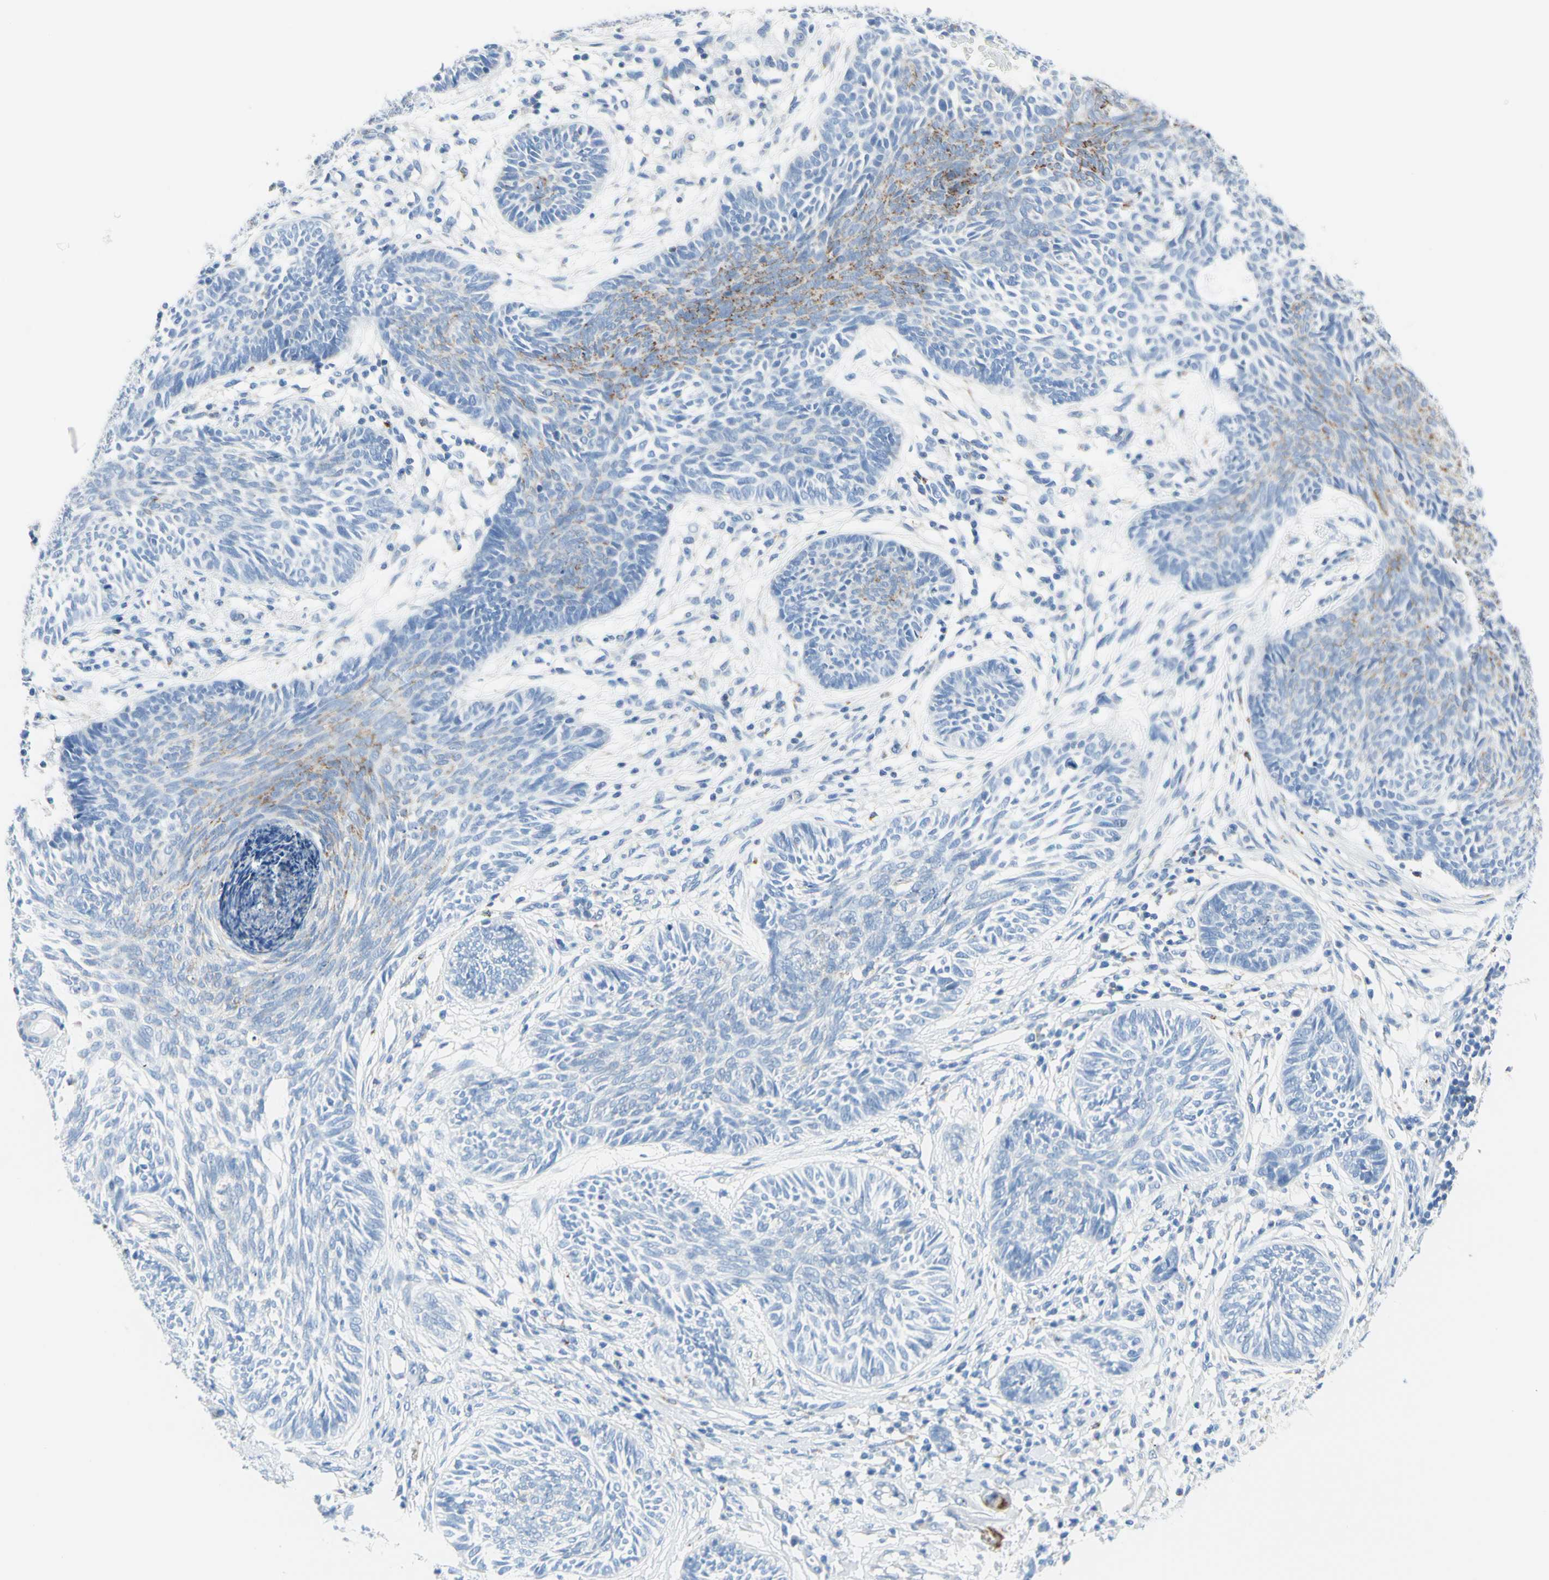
{"staining": {"intensity": "negative", "quantity": "none", "location": "none"}, "tissue": "skin cancer", "cell_type": "Tumor cells", "image_type": "cancer", "snomed": [{"axis": "morphology", "description": "Papilloma, NOS"}, {"axis": "morphology", "description": "Basal cell carcinoma"}, {"axis": "topography", "description": "Skin"}], "caption": "An IHC image of skin cancer is shown. There is no staining in tumor cells of skin cancer.", "gene": "CYSLTR1", "patient": {"sex": "male", "age": 87}}